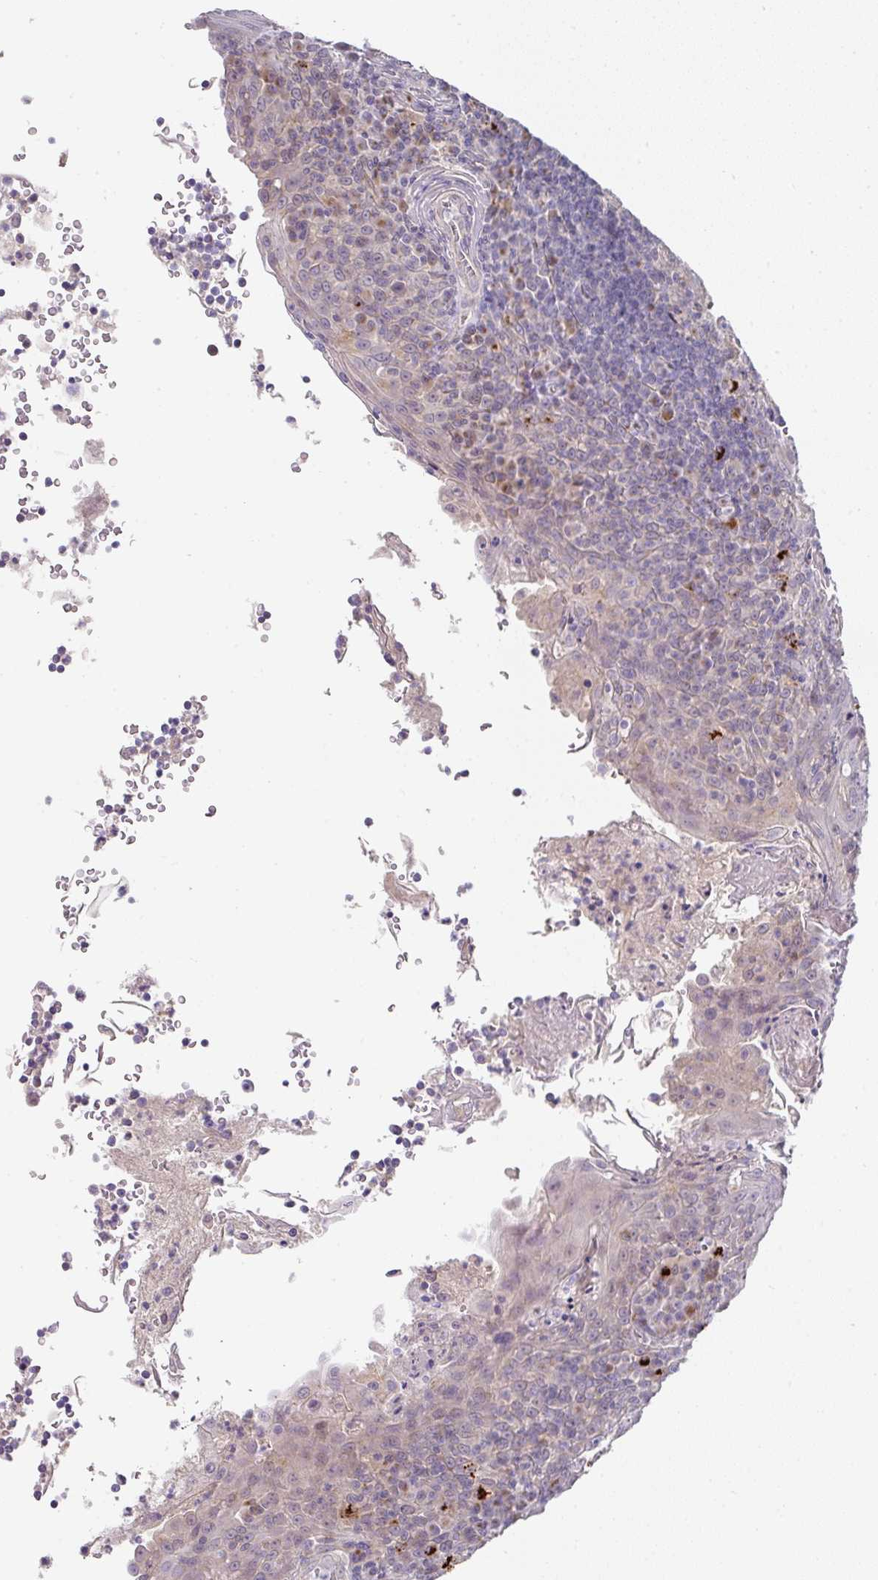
{"staining": {"intensity": "negative", "quantity": "none", "location": "none"}, "tissue": "tonsil", "cell_type": "Germinal center cells", "image_type": "normal", "snomed": [{"axis": "morphology", "description": "Normal tissue, NOS"}, {"axis": "topography", "description": "Tonsil"}], "caption": "A high-resolution image shows immunohistochemistry staining of unremarkable tonsil, which reveals no significant staining in germinal center cells. The staining was performed using DAB to visualize the protein expression in brown, while the nuclei were stained in blue with hematoxylin (Magnification: 20x).", "gene": "TARM1", "patient": {"sex": "male", "age": 27}}